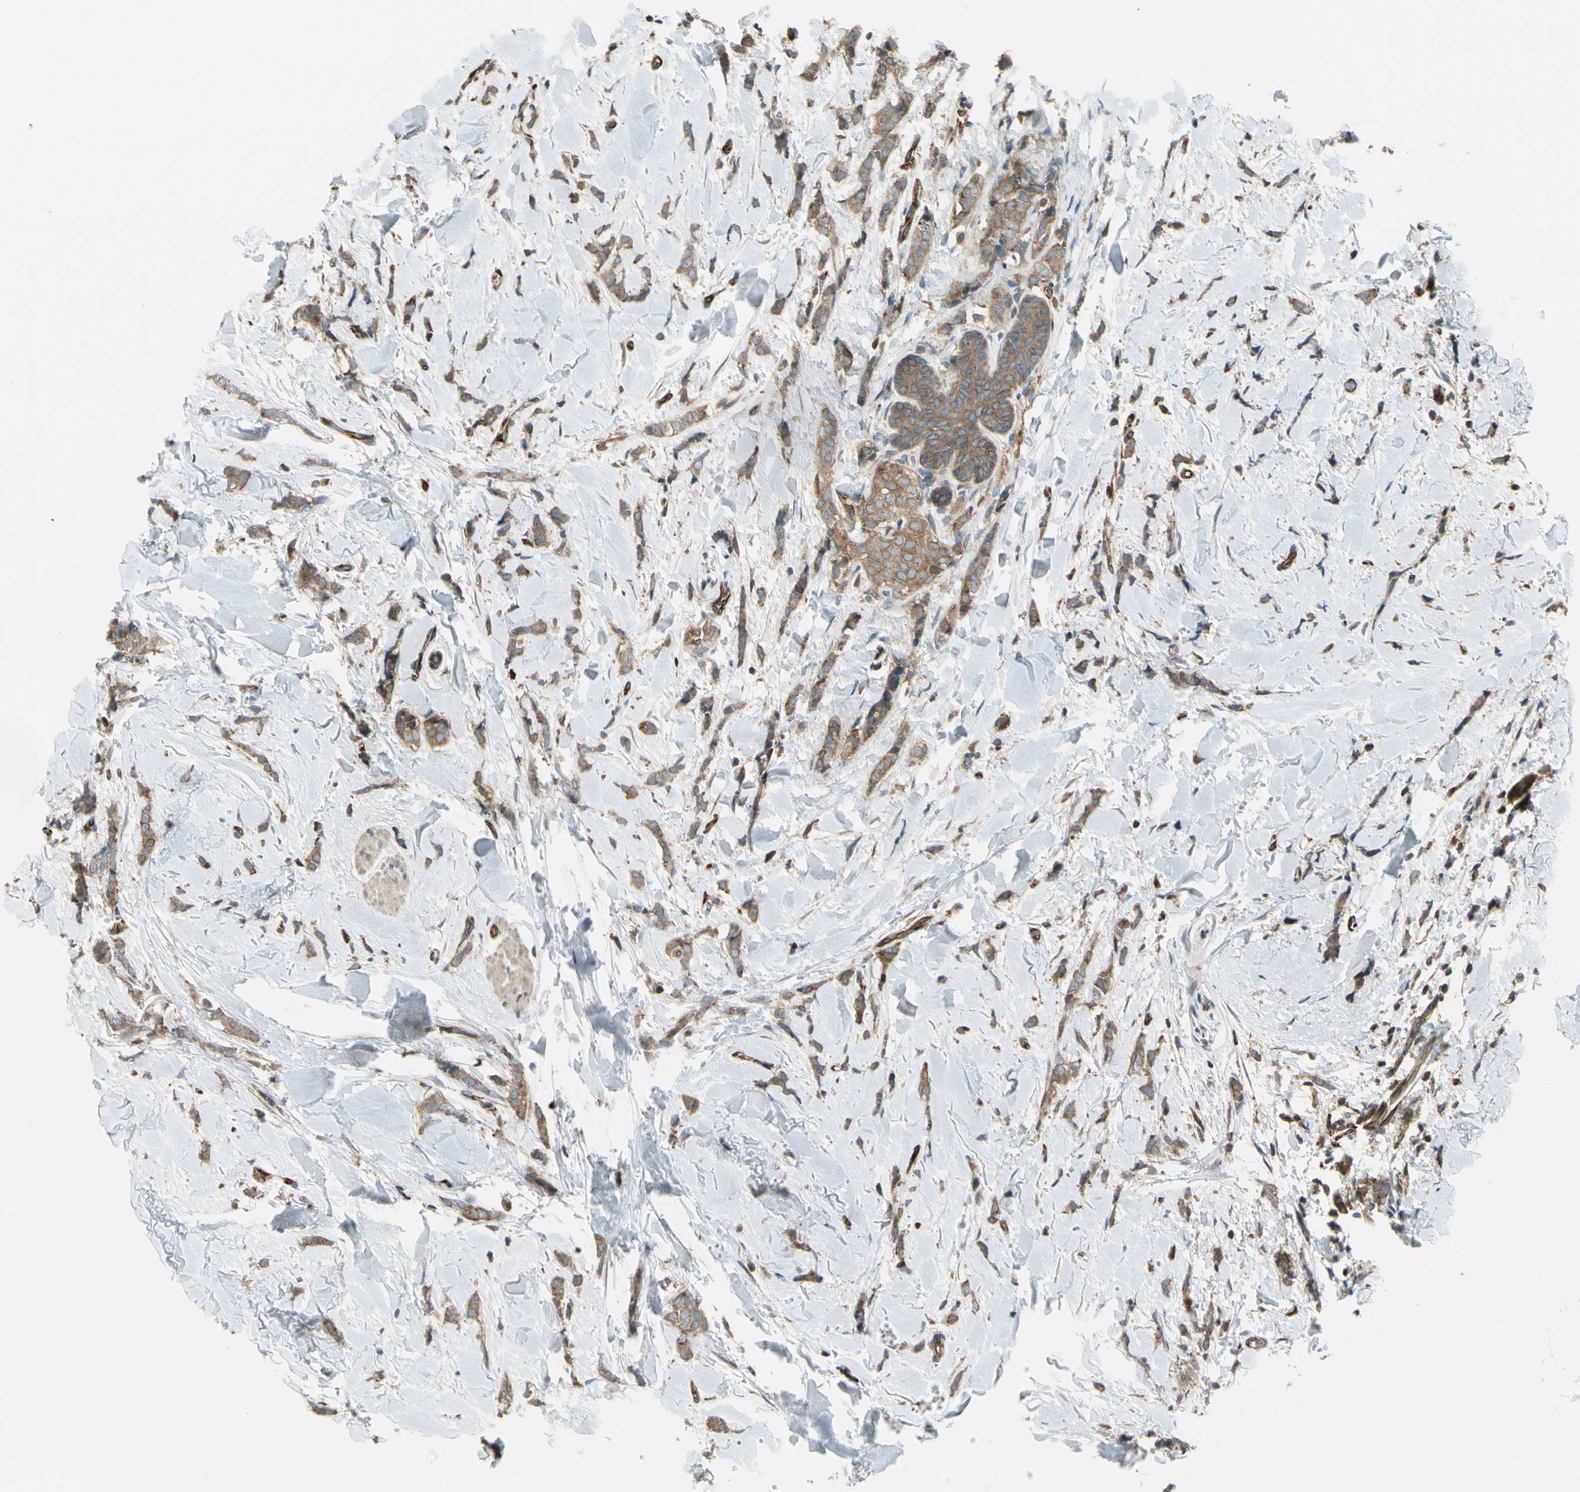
{"staining": {"intensity": "moderate", "quantity": ">75%", "location": "cytoplasmic/membranous"}, "tissue": "breast cancer", "cell_type": "Tumor cells", "image_type": "cancer", "snomed": [{"axis": "morphology", "description": "Lobular carcinoma"}, {"axis": "topography", "description": "Skin"}, {"axis": "topography", "description": "Breast"}], "caption": "An IHC photomicrograph of neoplastic tissue is shown. Protein staining in brown highlights moderate cytoplasmic/membranous positivity in lobular carcinoma (breast) within tumor cells.", "gene": "TRIO", "patient": {"sex": "female", "age": 46}}